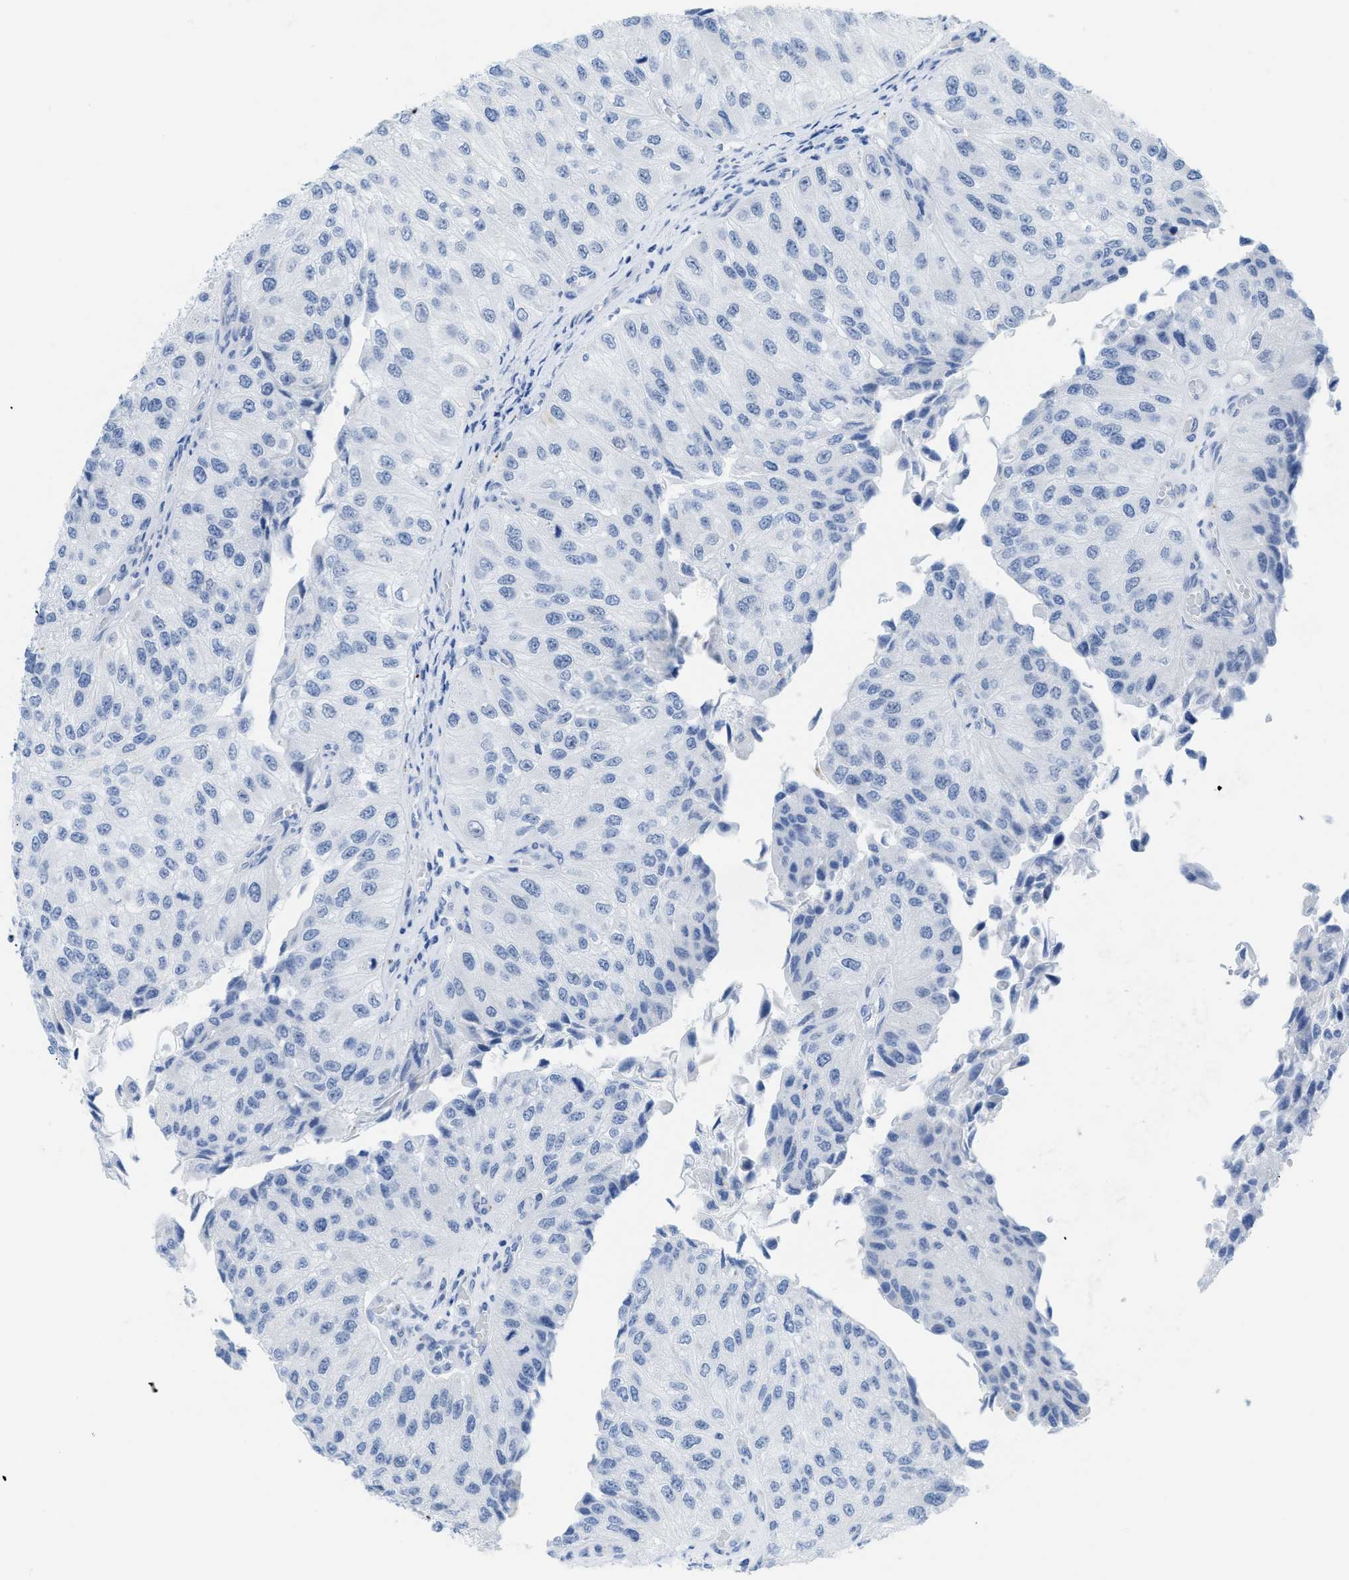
{"staining": {"intensity": "negative", "quantity": "none", "location": "none"}, "tissue": "urothelial cancer", "cell_type": "Tumor cells", "image_type": "cancer", "snomed": [{"axis": "morphology", "description": "Urothelial carcinoma, High grade"}, {"axis": "topography", "description": "Kidney"}, {"axis": "topography", "description": "Urinary bladder"}], "caption": "Urothelial cancer was stained to show a protein in brown. There is no significant staining in tumor cells. (Stains: DAB (3,3'-diaminobenzidine) immunohistochemistry with hematoxylin counter stain, Microscopy: brightfield microscopy at high magnification).", "gene": "WDR4", "patient": {"sex": "male", "age": 77}}